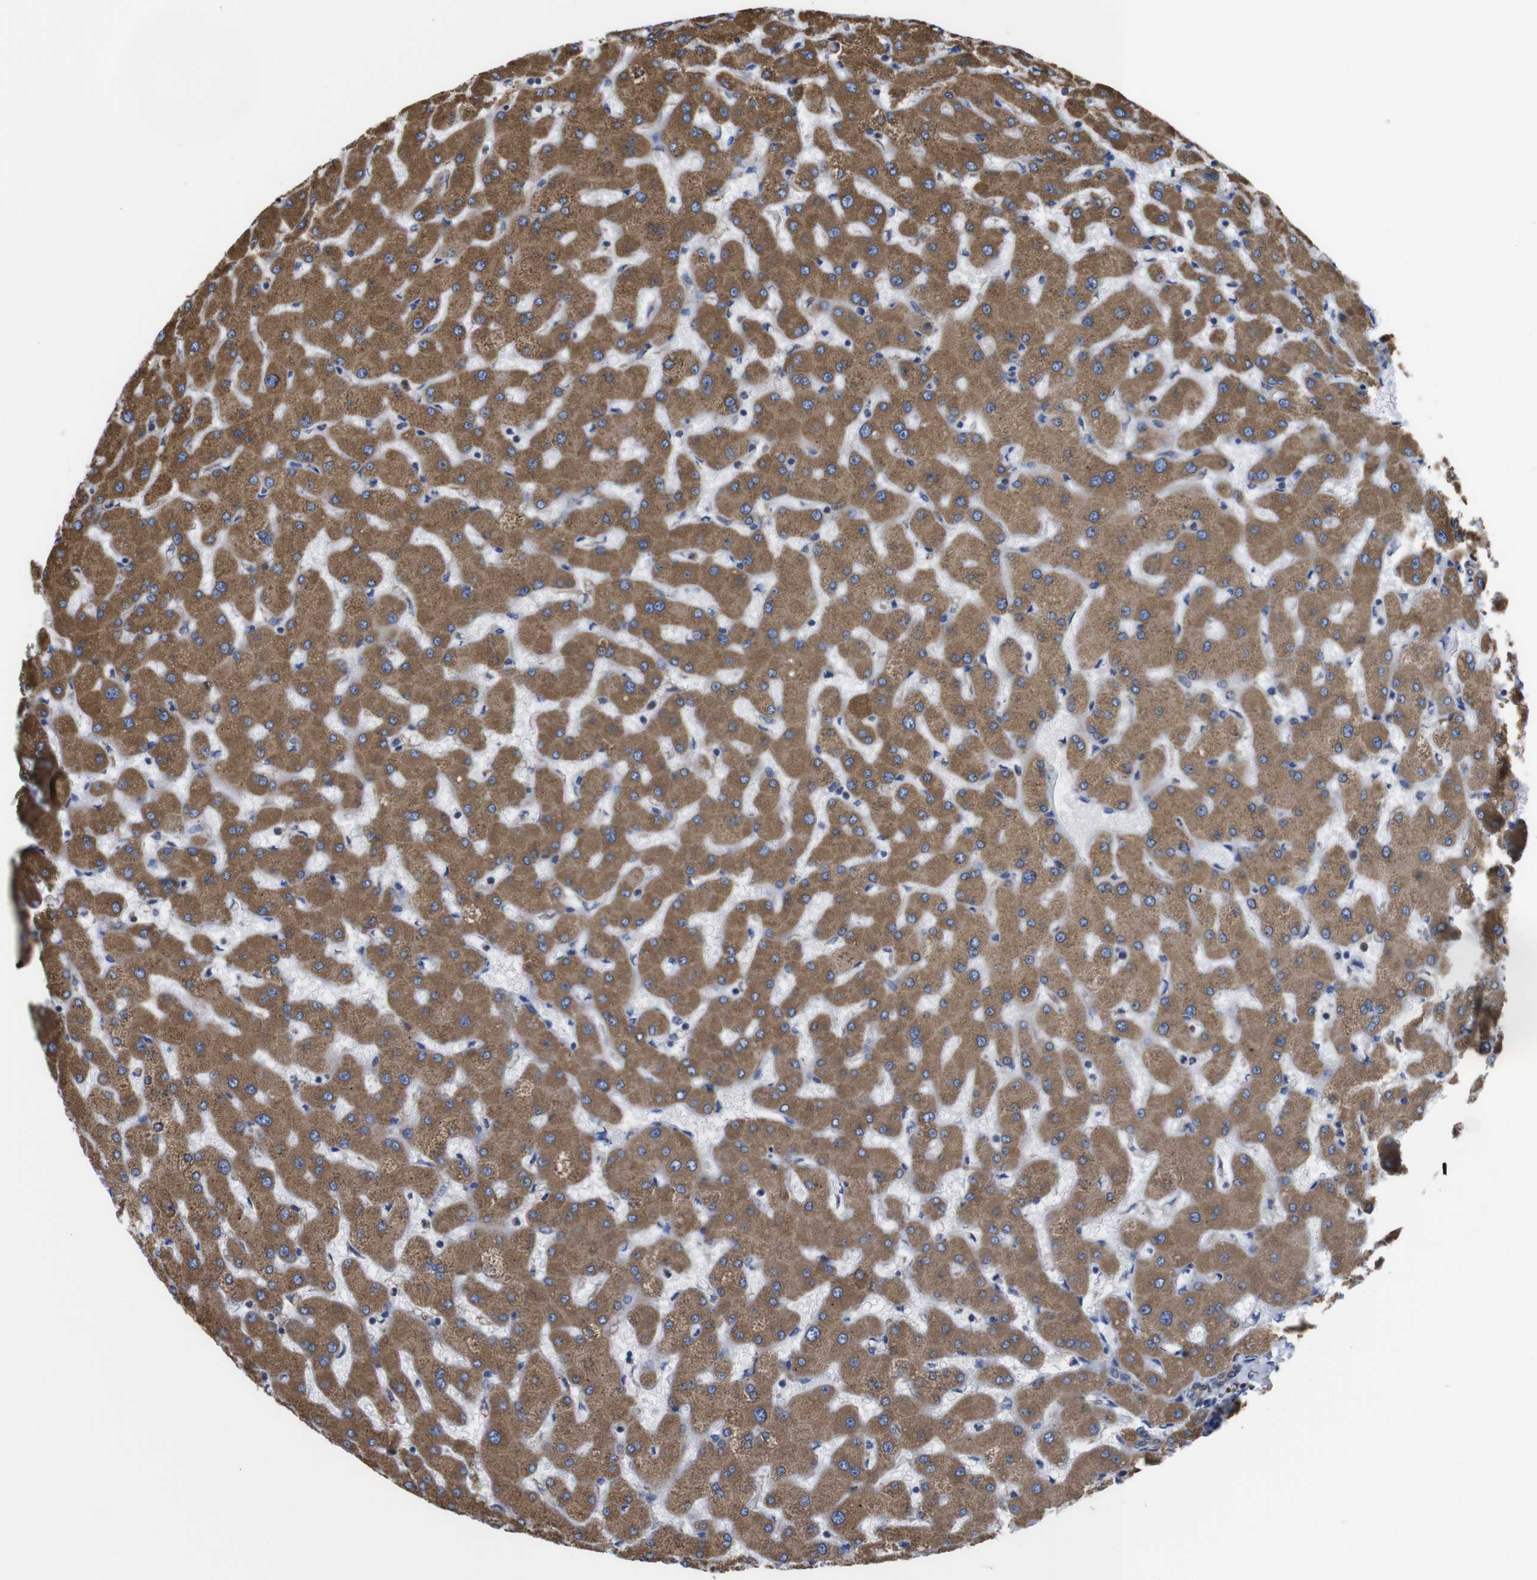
{"staining": {"intensity": "weak", "quantity": ">75%", "location": "cytoplasmic/membranous"}, "tissue": "liver", "cell_type": "Cholangiocytes", "image_type": "normal", "snomed": [{"axis": "morphology", "description": "Normal tissue, NOS"}, {"axis": "topography", "description": "Liver"}], "caption": "Unremarkable liver reveals weak cytoplasmic/membranous expression in about >75% of cholangiocytes.", "gene": "PPIB", "patient": {"sex": "female", "age": 63}}